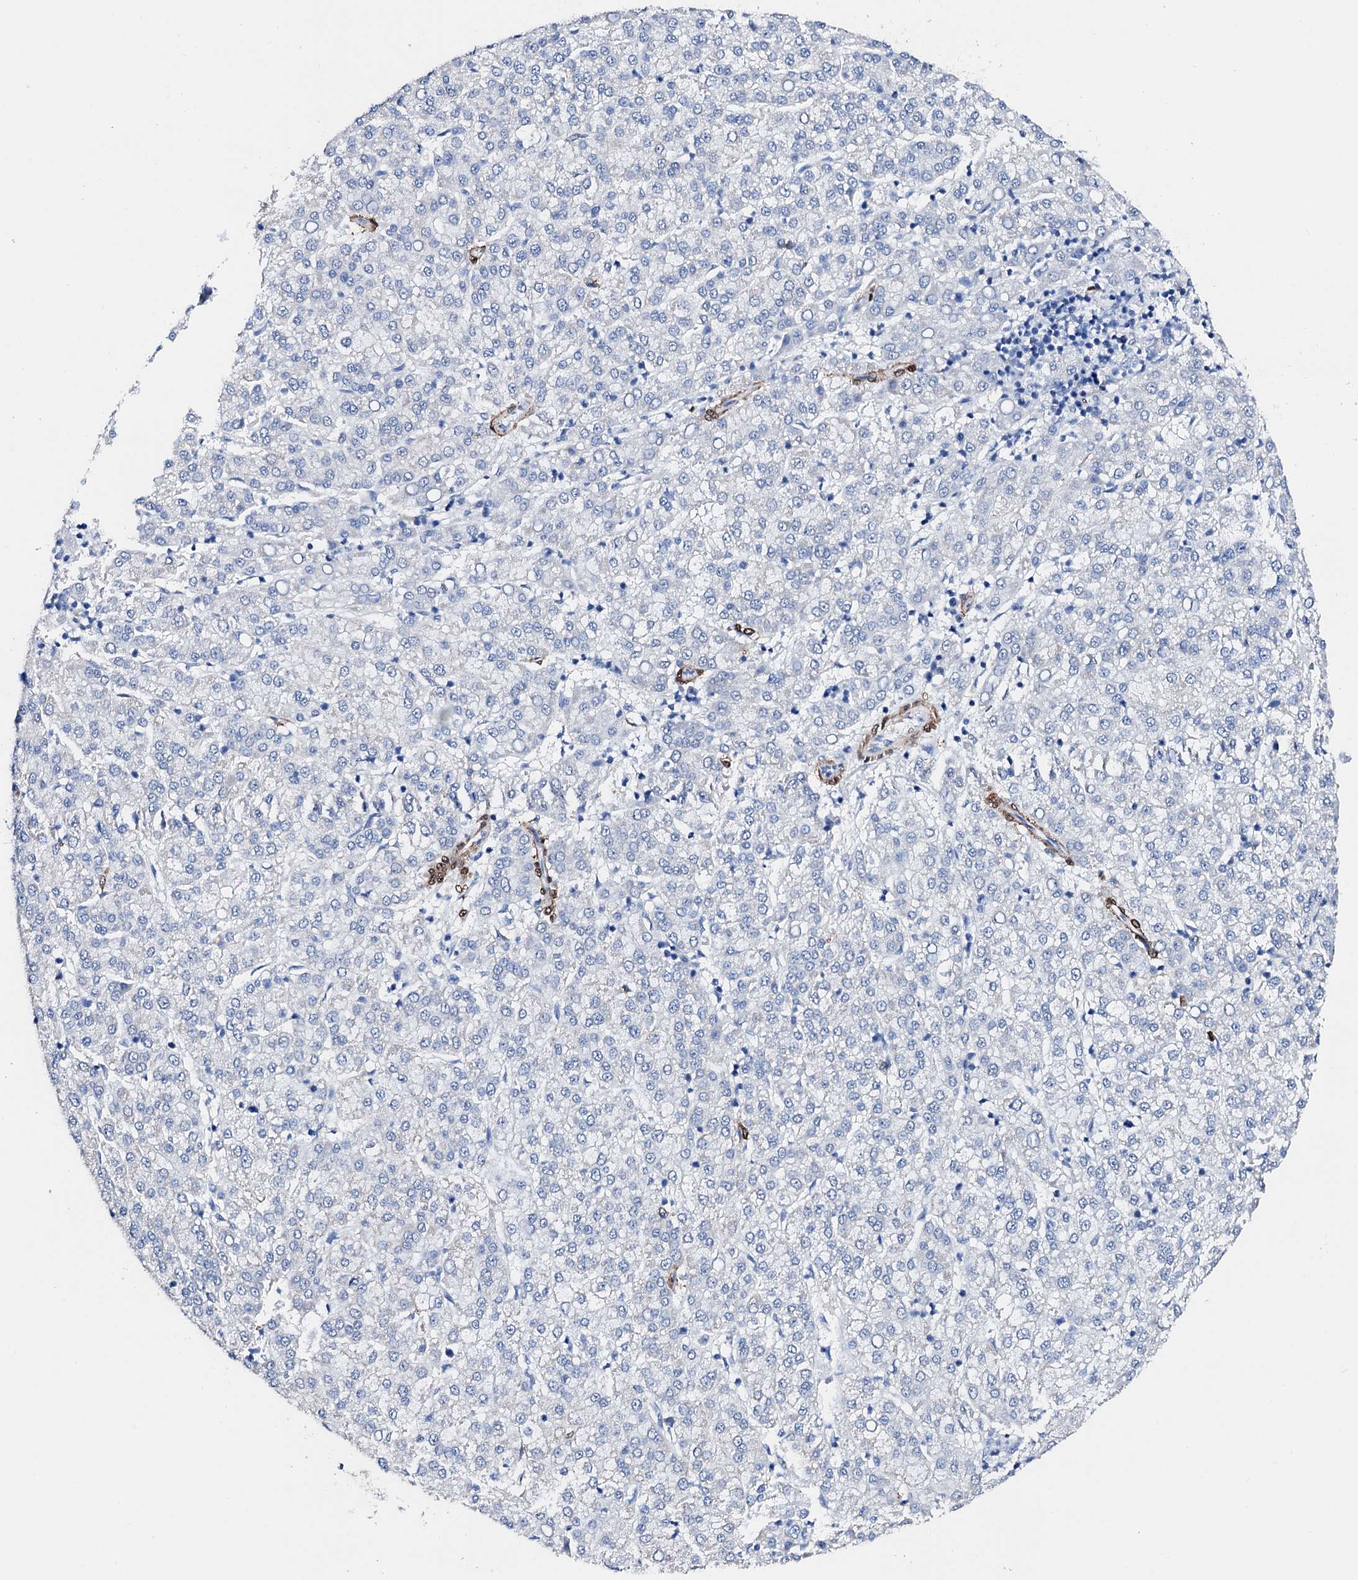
{"staining": {"intensity": "negative", "quantity": "none", "location": "none"}, "tissue": "liver cancer", "cell_type": "Tumor cells", "image_type": "cancer", "snomed": [{"axis": "morphology", "description": "Carcinoma, Hepatocellular, NOS"}, {"axis": "topography", "description": "Liver"}], "caption": "The histopathology image shows no significant staining in tumor cells of liver cancer (hepatocellular carcinoma).", "gene": "NRIP2", "patient": {"sex": "female", "age": 58}}